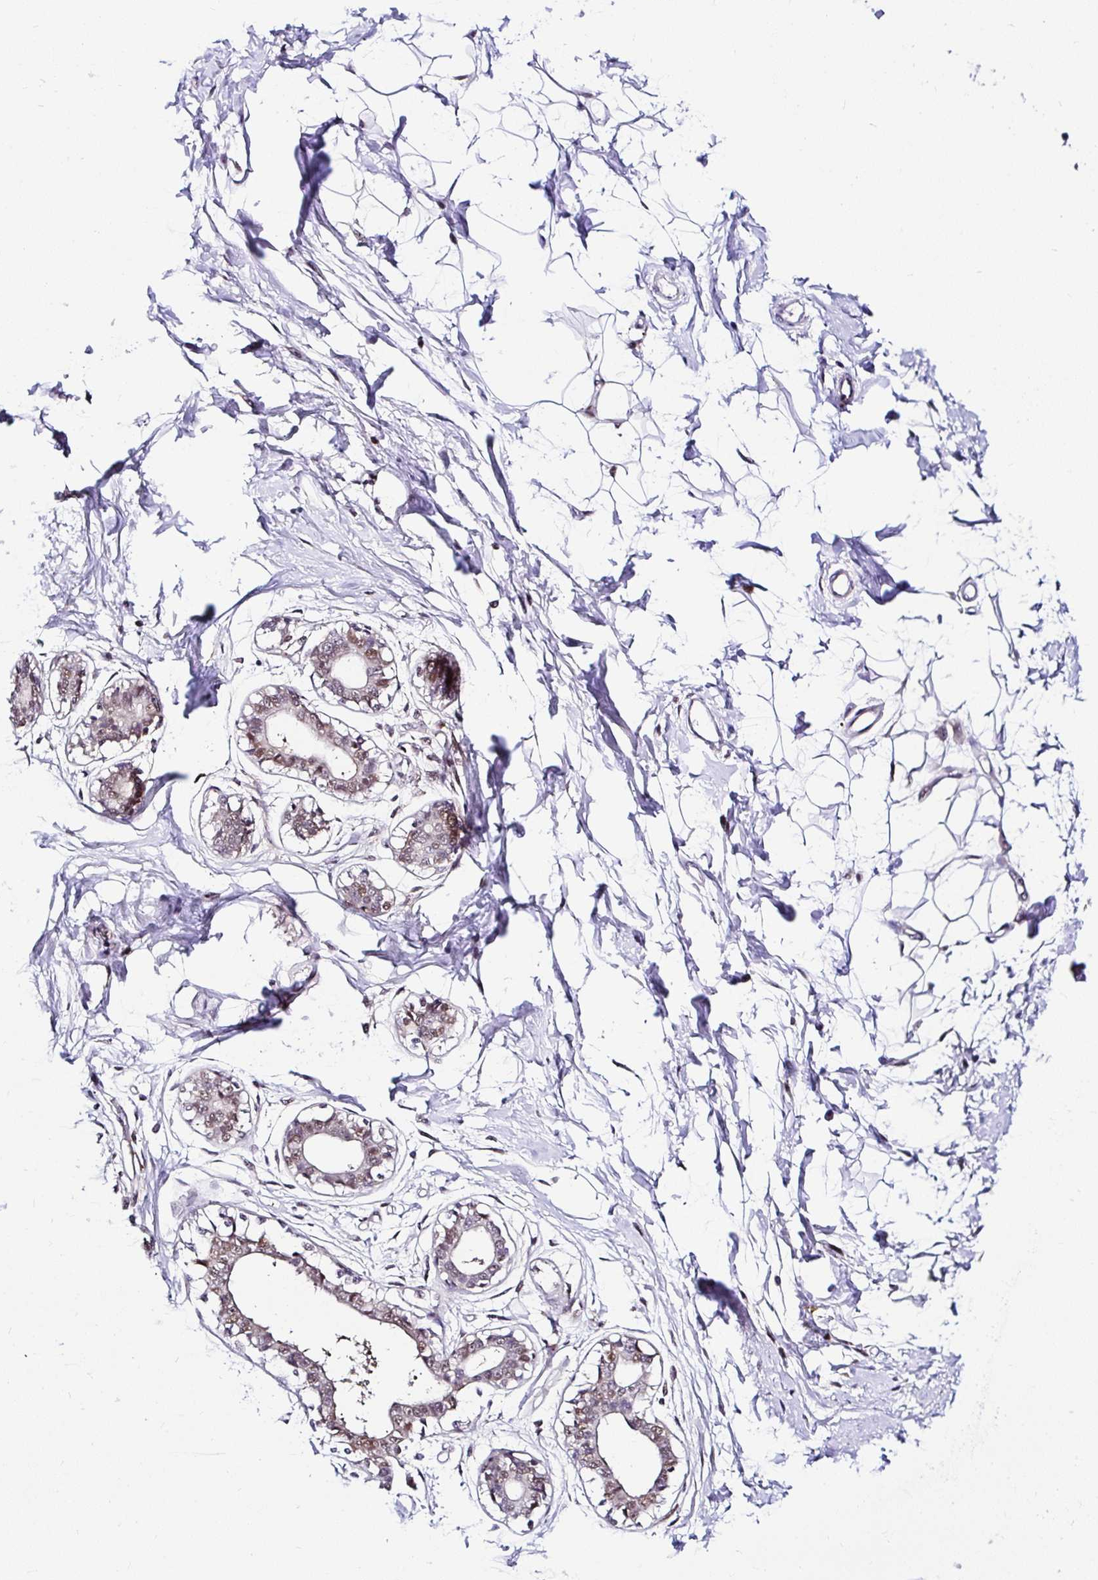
{"staining": {"intensity": "negative", "quantity": "none", "location": "none"}, "tissue": "breast", "cell_type": "Adipocytes", "image_type": "normal", "snomed": [{"axis": "morphology", "description": "Normal tissue, NOS"}, {"axis": "topography", "description": "Breast"}], "caption": "Breast stained for a protein using immunohistochemistry demonstrates no expression adipocytes.", "gene": "PIN4", "patient": {"sex": "female", "age": 45}}